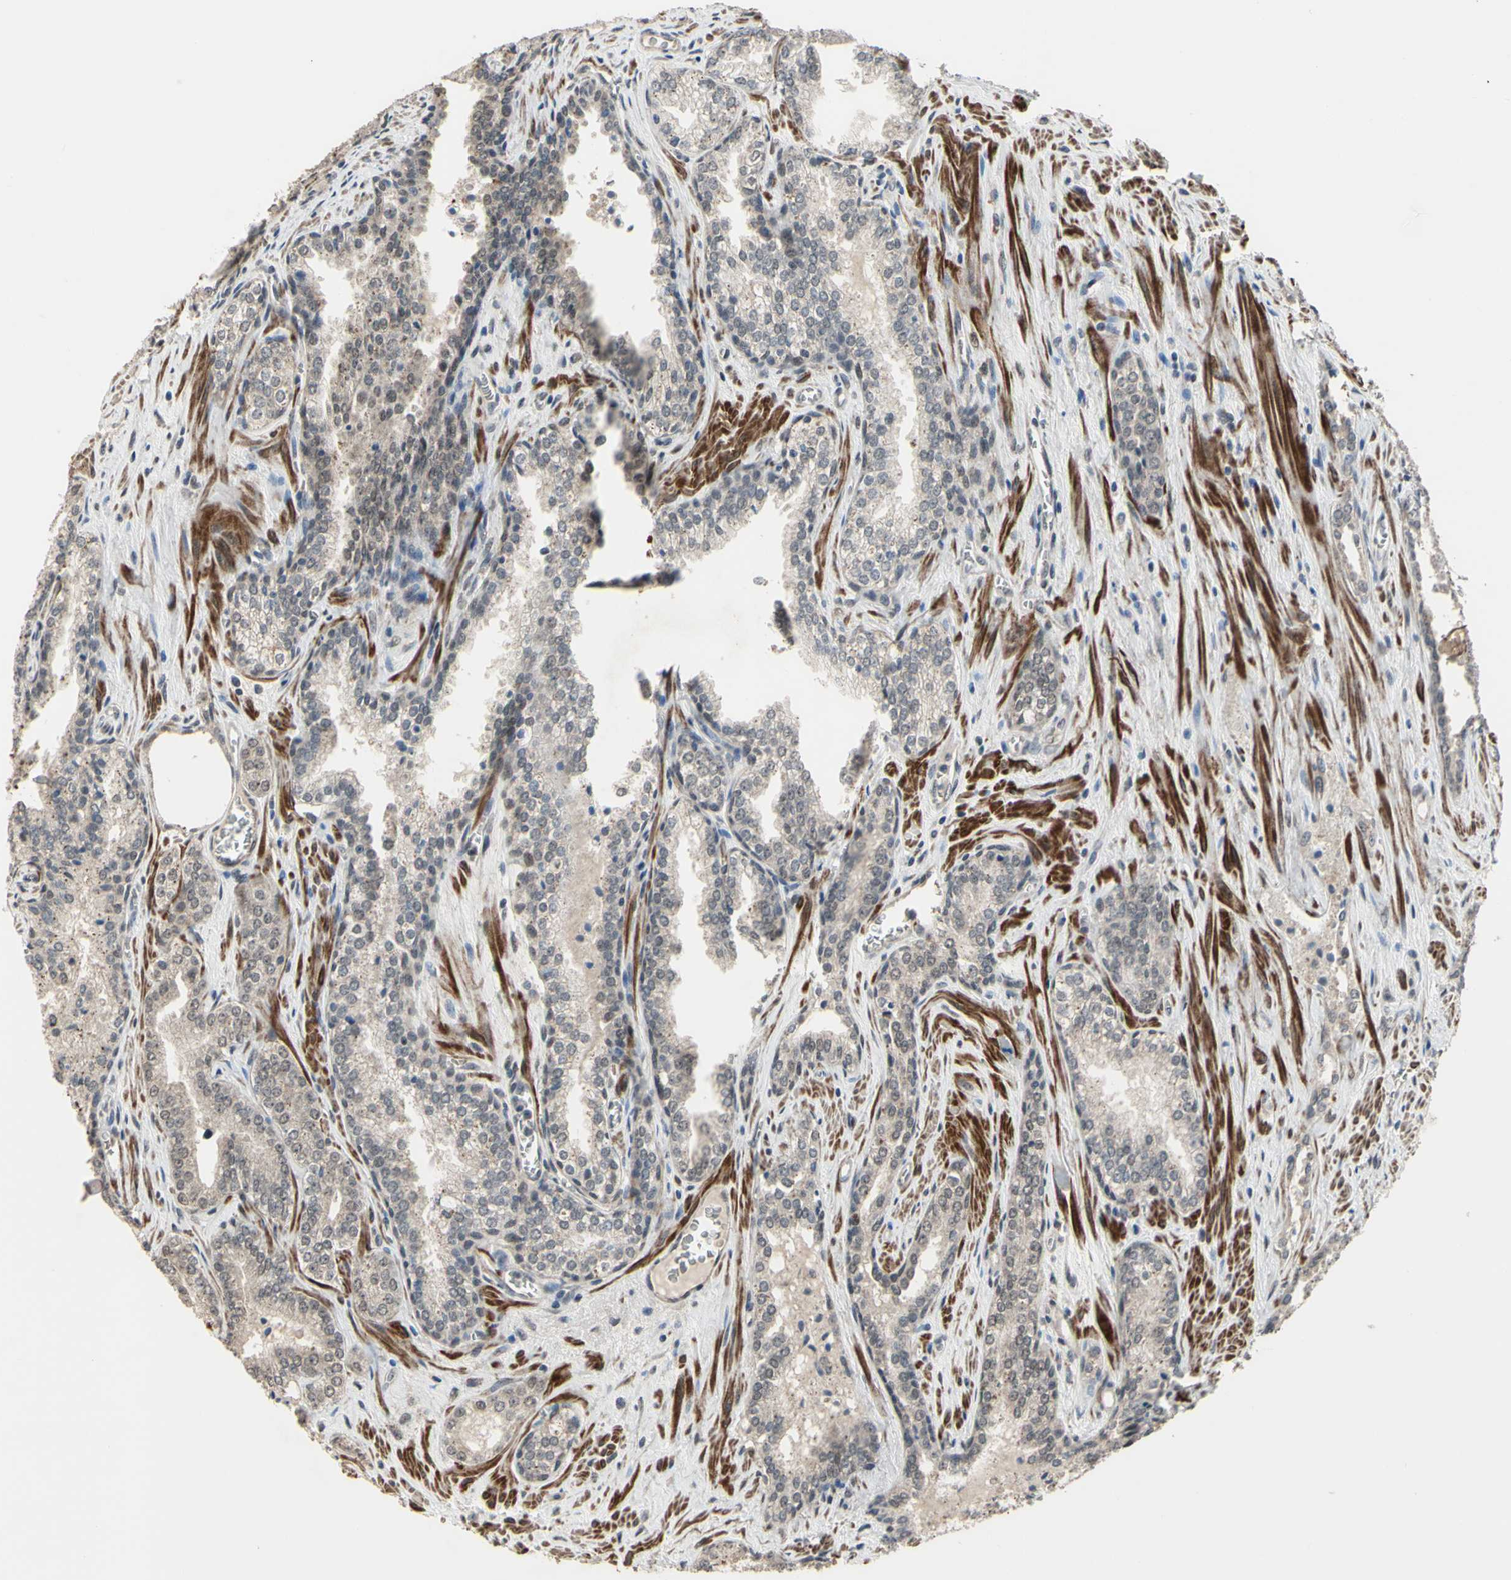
{"staining": {"intensity": "weak", "quantity": "<25%", "location": "cytoplasmic/membranous"}, "tissue": "prostate cancer", "cell_type": "Tumor cells", "image_type": "cancer", "snomed": [{"axis": "morphology", "description": "Adenocarcinoma, Low grade"}, {"axis": "topography", "description": "Prostate"}], "caption": "This is a photomicrograph of immunohistochemistry (IHC) staining of prostate adenocarcinoma (low-grade), which shows no staining in tumor cells.", "gene": "ZNF174", "patient": {"sex": "male", "age": 60}}